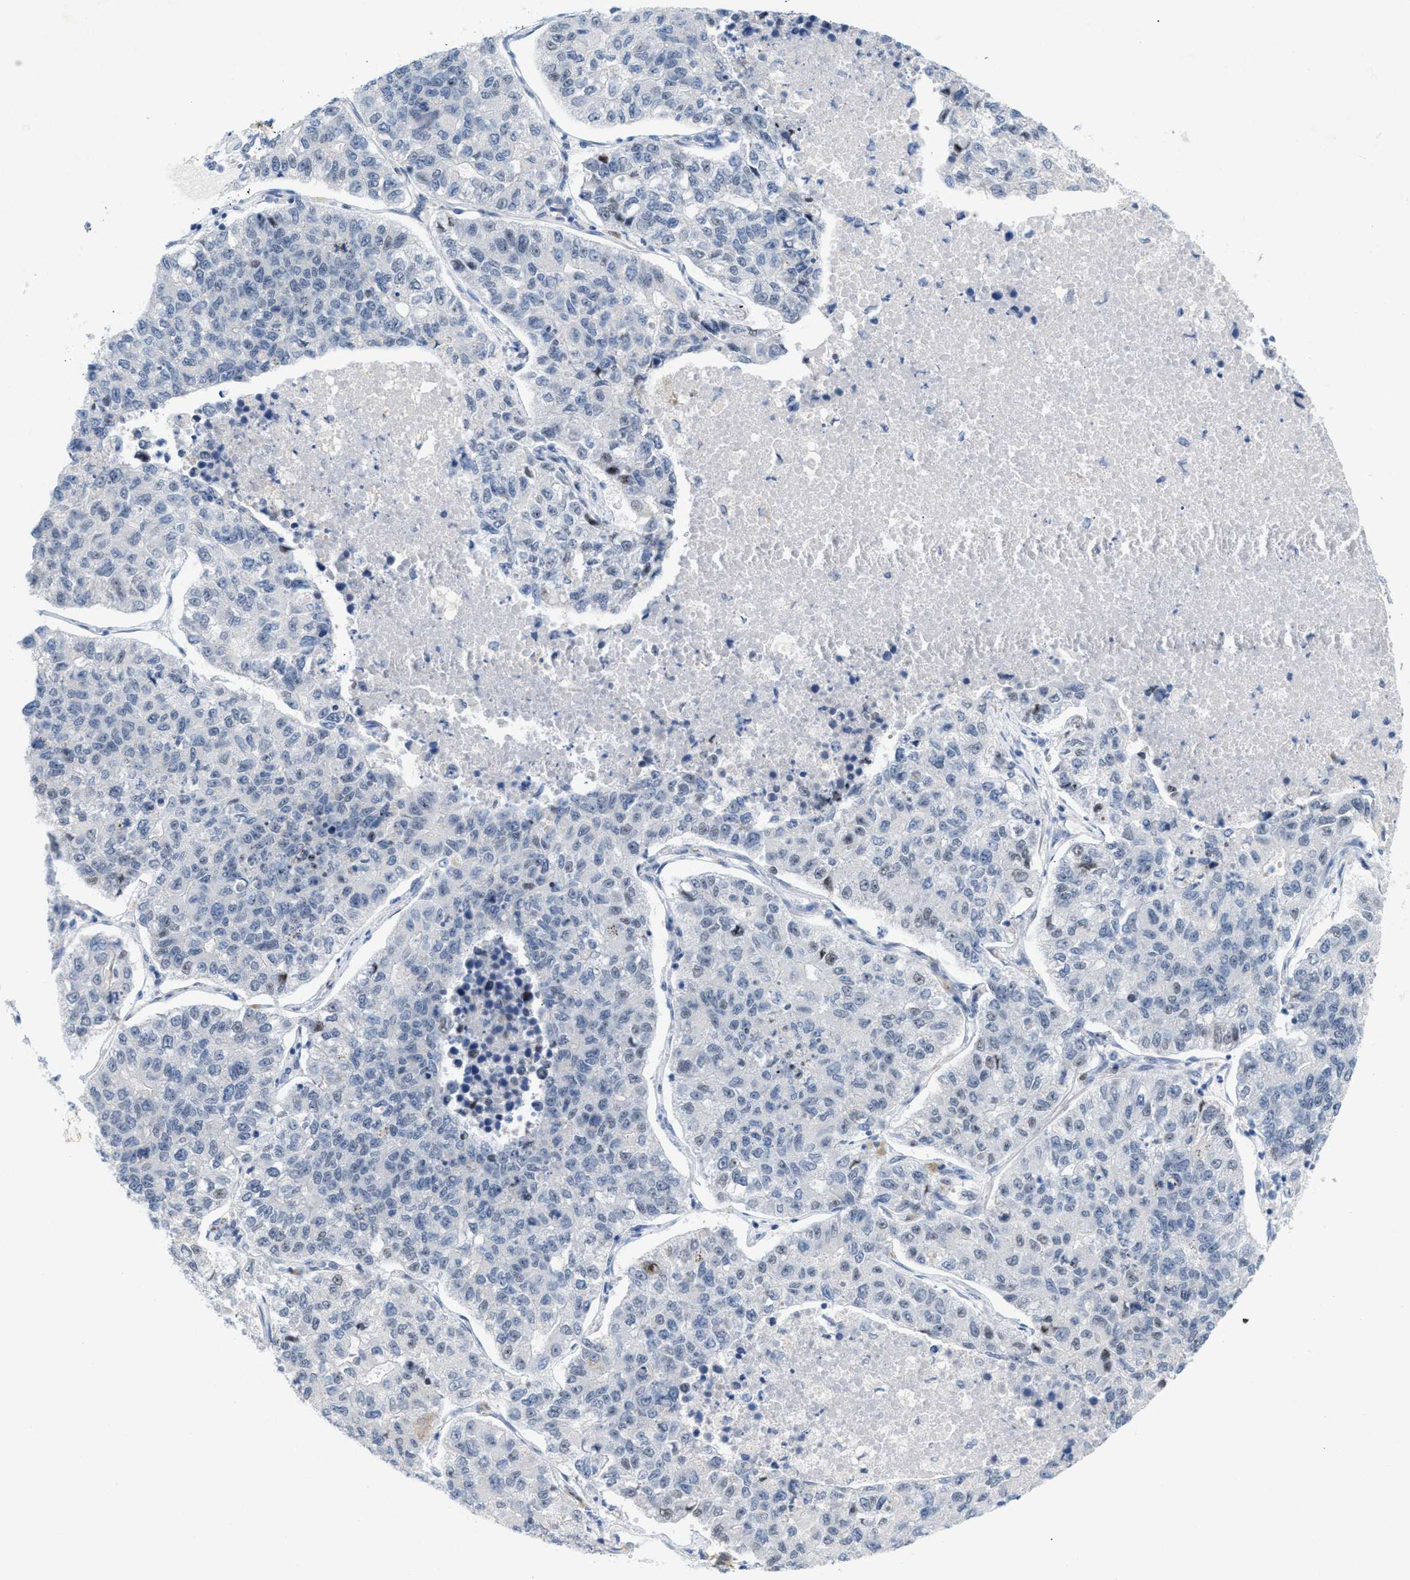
{"staining": {"intensity": "negative", "quantity": "none", "location": "none"}, "tissue": "lung cancer", "cell_type": "Tumor cells", "image_type": "cancer", "snomed": [{"axis": "morphology", "description": "Adenocarcinoma, NOS"}, {"axis": "topography", "description": "Lung"}], "caption": "Immunohistochemistry (IHC) of human lung adenocarcinoma demonstrates no staining in tumor cells.", "gene": "WIPI2", "patient": {"sex": "male", "age": 49}}